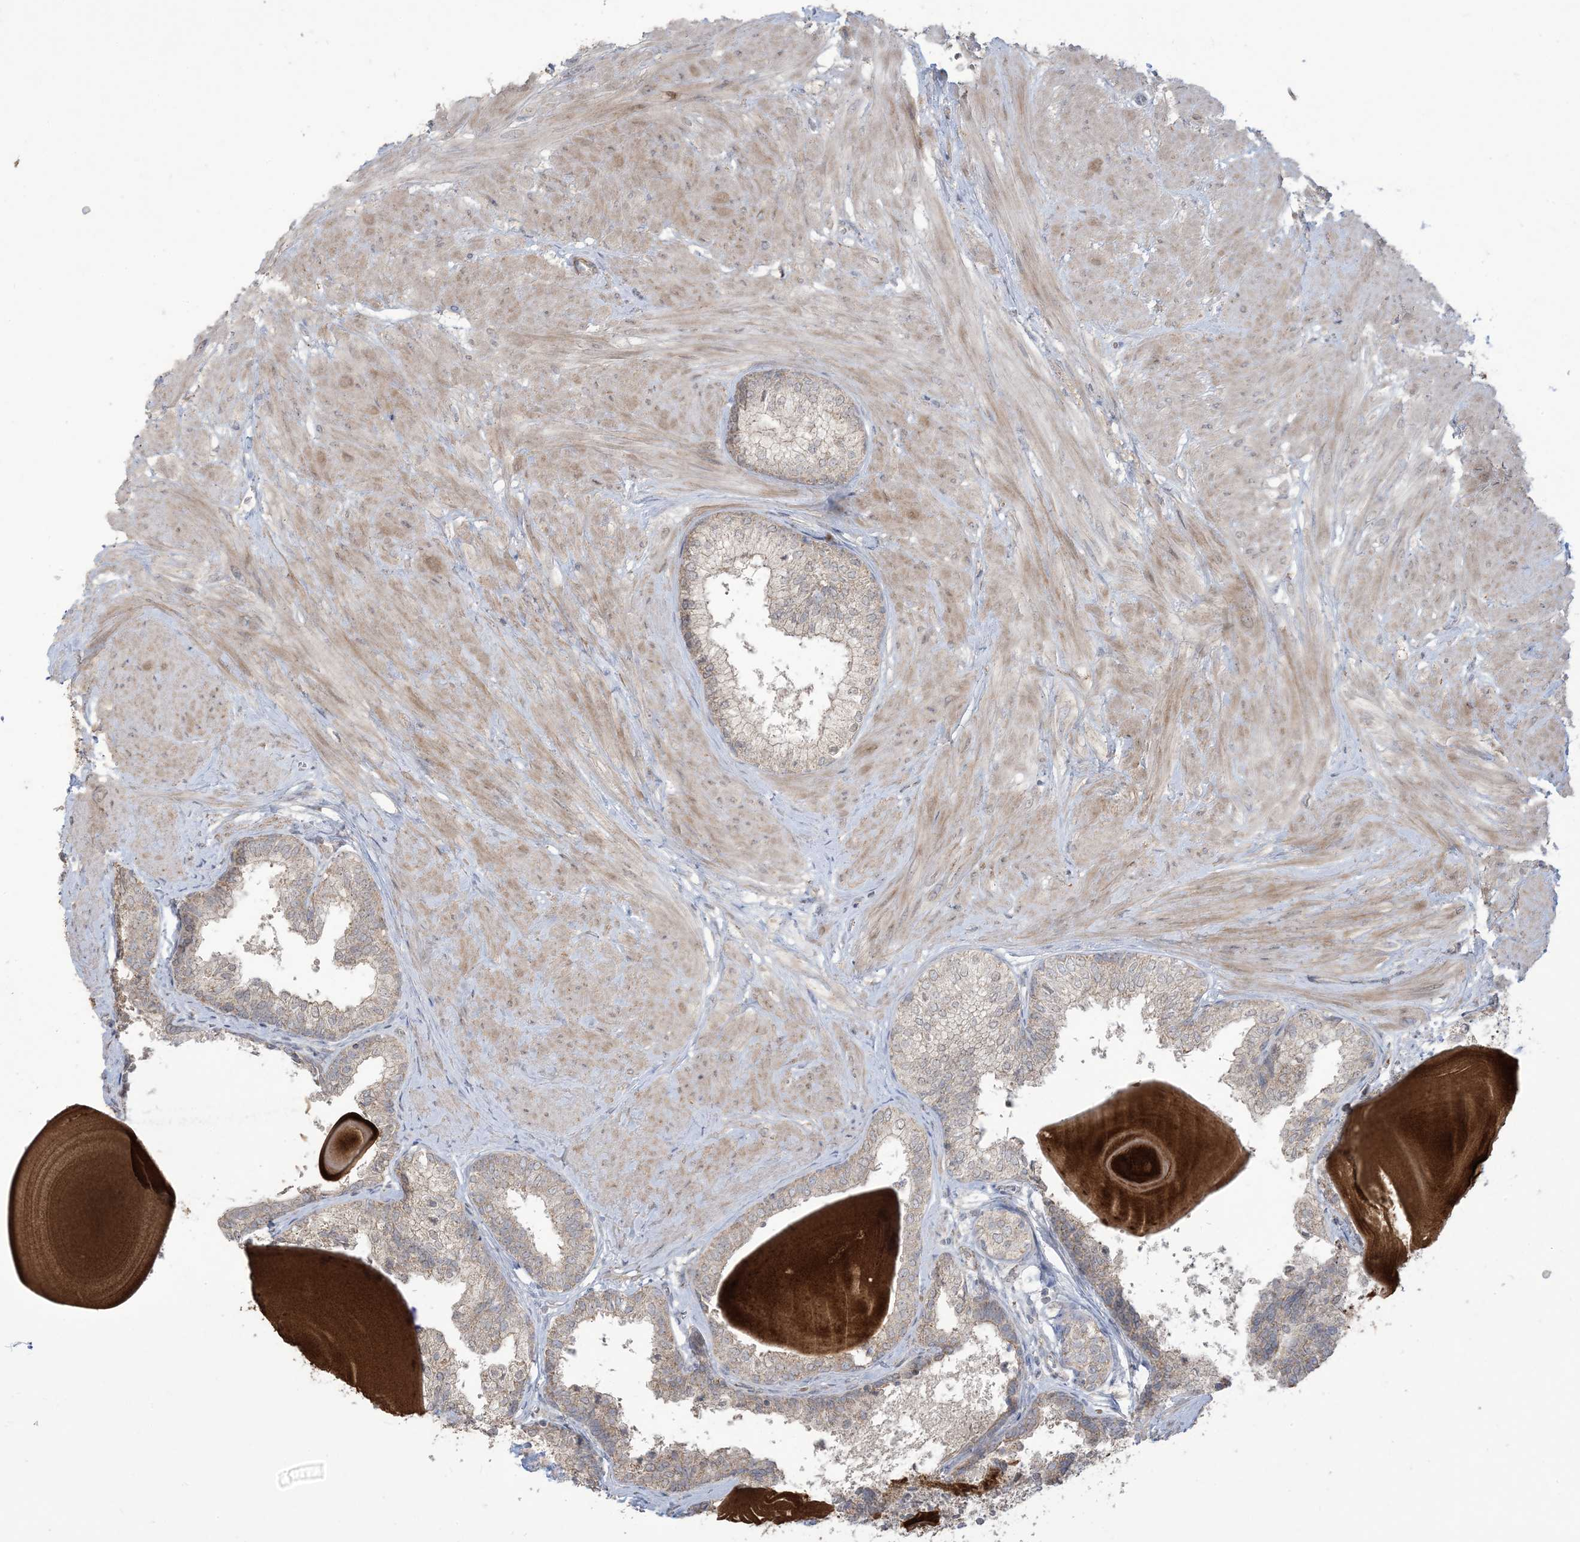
{"staining": {"intensity": "weak", "quantity": "<25%", "location": "cytoplasmic/membranous"}, "tissue": "prostate", "cell_type": "Glandular cells", "image_type": "normal", "snomed": [{"axis": "morphology", "description": "Normal tissue, NOS"}, {"axis": "topography", "description": "Prostate"}], "caption": "The histopathology image shows no staining of glandular cells in benign prostate.", "gene": "KLHL18", "patient": {"sex": "male", "age": 48}}